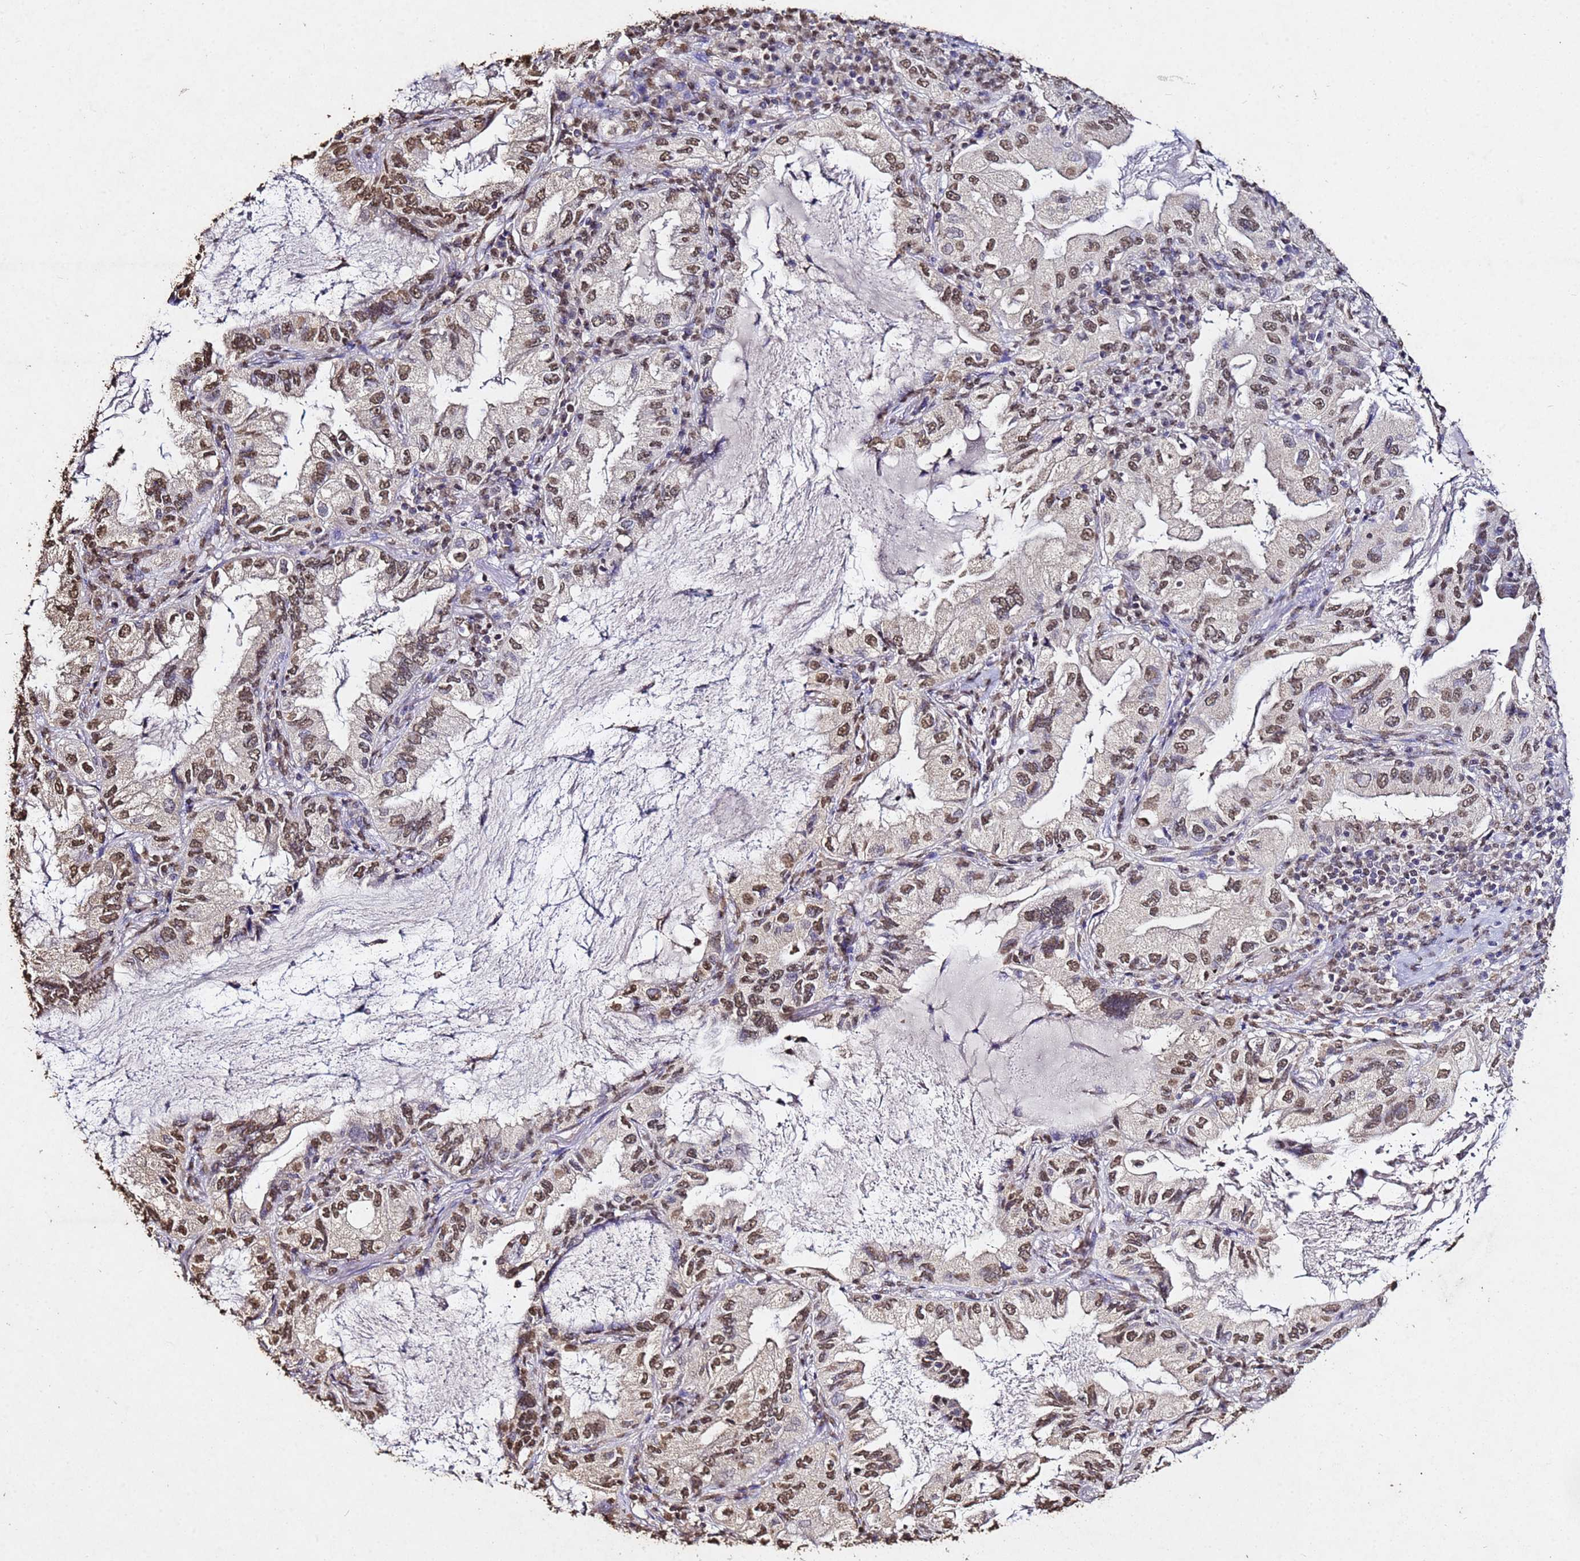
{"staining": {"intensity": "moderate", "quantity": ">75%", "location": "nuclear"}, "tissue": "lung cancer", "cell_type": "Tumor cells", "image_type": "cancer", "snomed": [{"axis": "morphology", "description": "Adenocarcinoma, NOS"}, {"axis": "topography", "description": "Lung"}], "caption": "Lung cancer stained for a protein (brown) exhibits moderate nuclear positive expression in approximately >75% of tumor cells.", "gene": "MYOCD", "patient": {"sex": "female", "age": 69}}